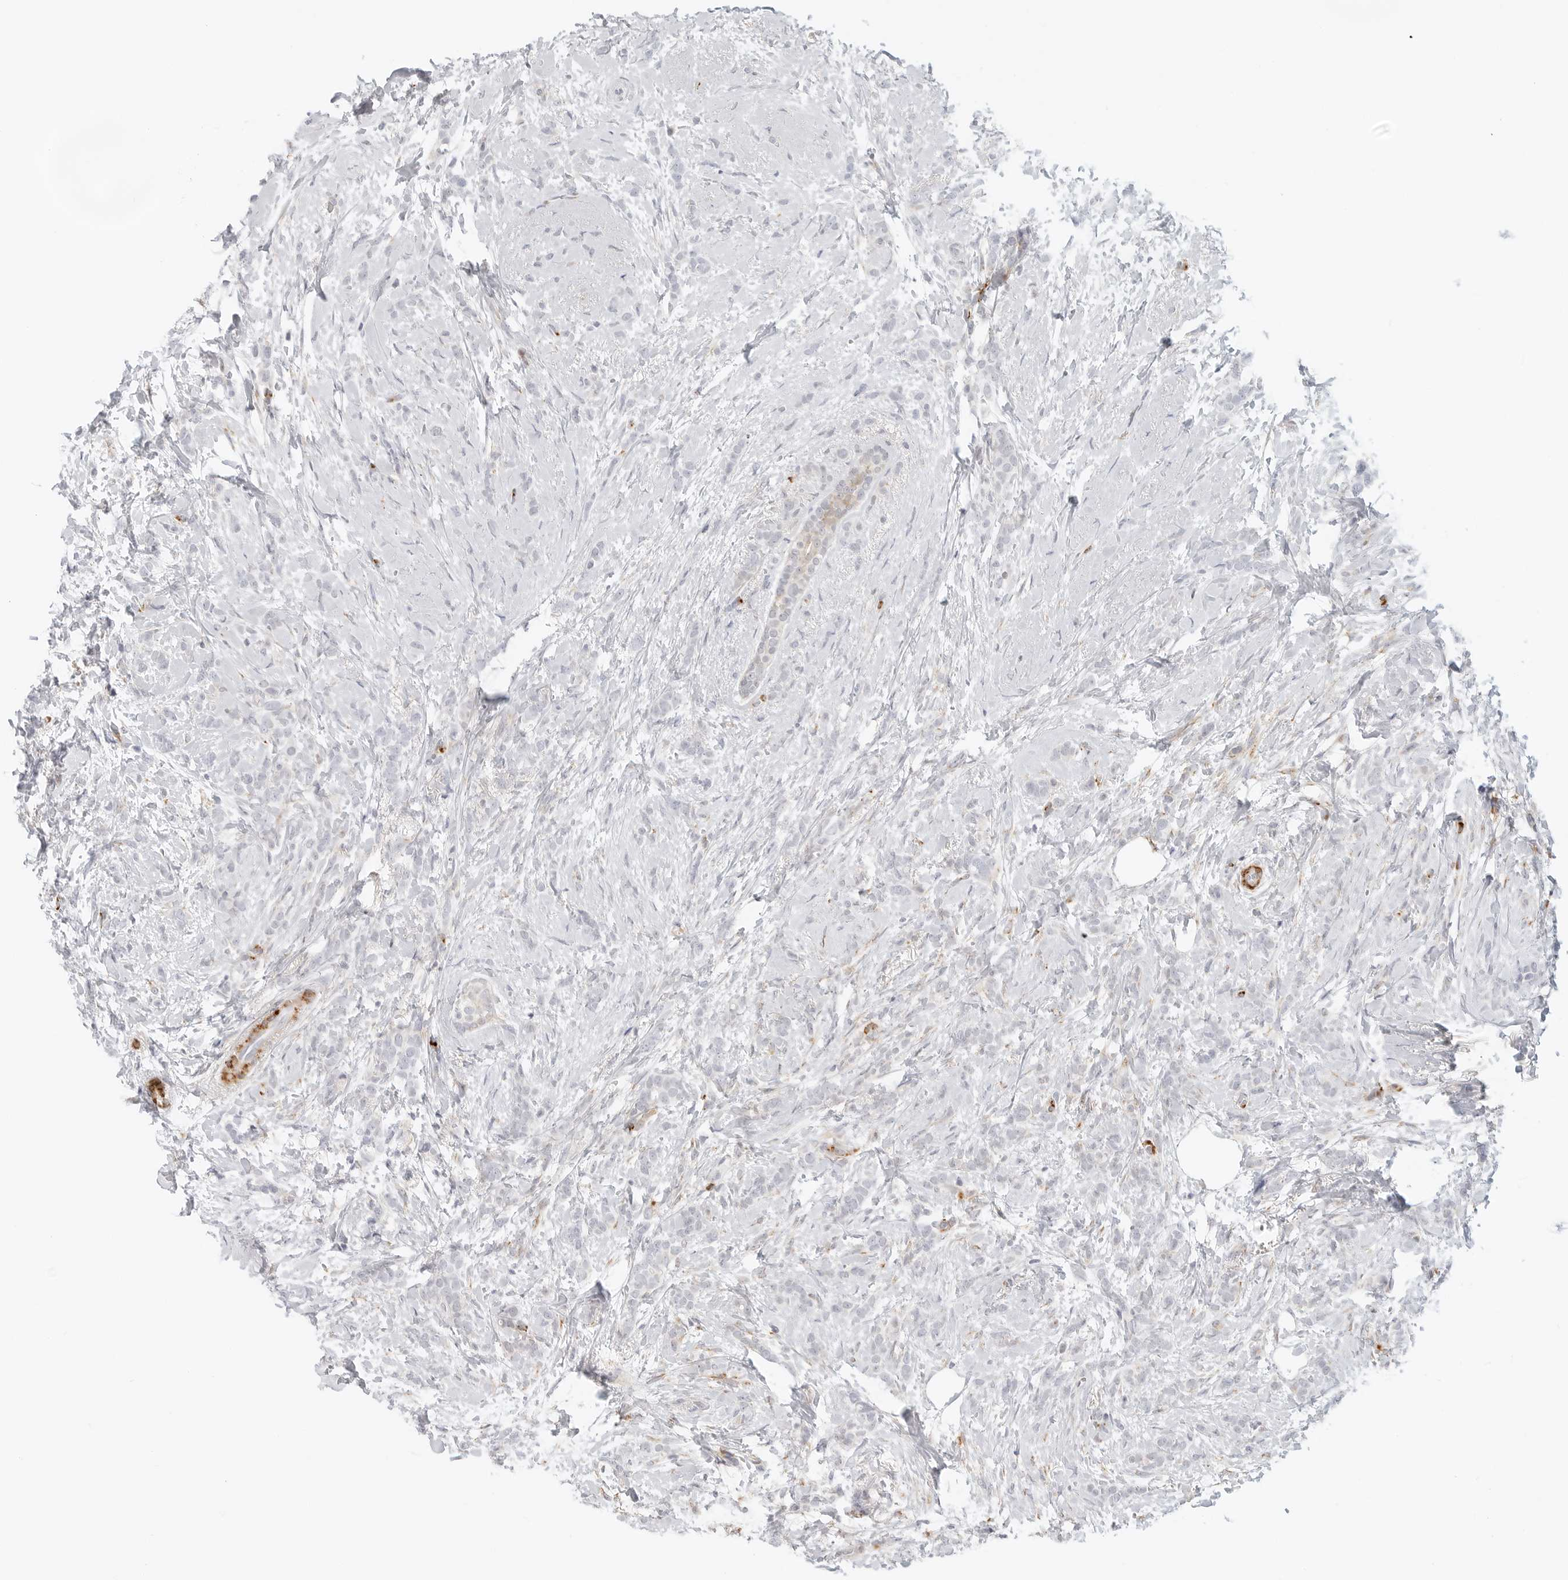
{"staining": {"intensity": "negative", "quantity": "none", "location": "none"}, "tissue": "breast cancer", "cell_type": "Tumor cells", "image_type": "cancer", "snomed": [{"axis": "morphology", "description": "Lobular carcinoma, in situ"}, {"axis": "morphology", "description": "Lobular carcinoma"}, {"axis": "topography", "description": "Breast"}], "caption": "Tumor cells show no significant positivity in lobular carcinoma in situ (breast).", "gene": "C1QTNF1", "patient": {"sex": "female", "age": 41}}